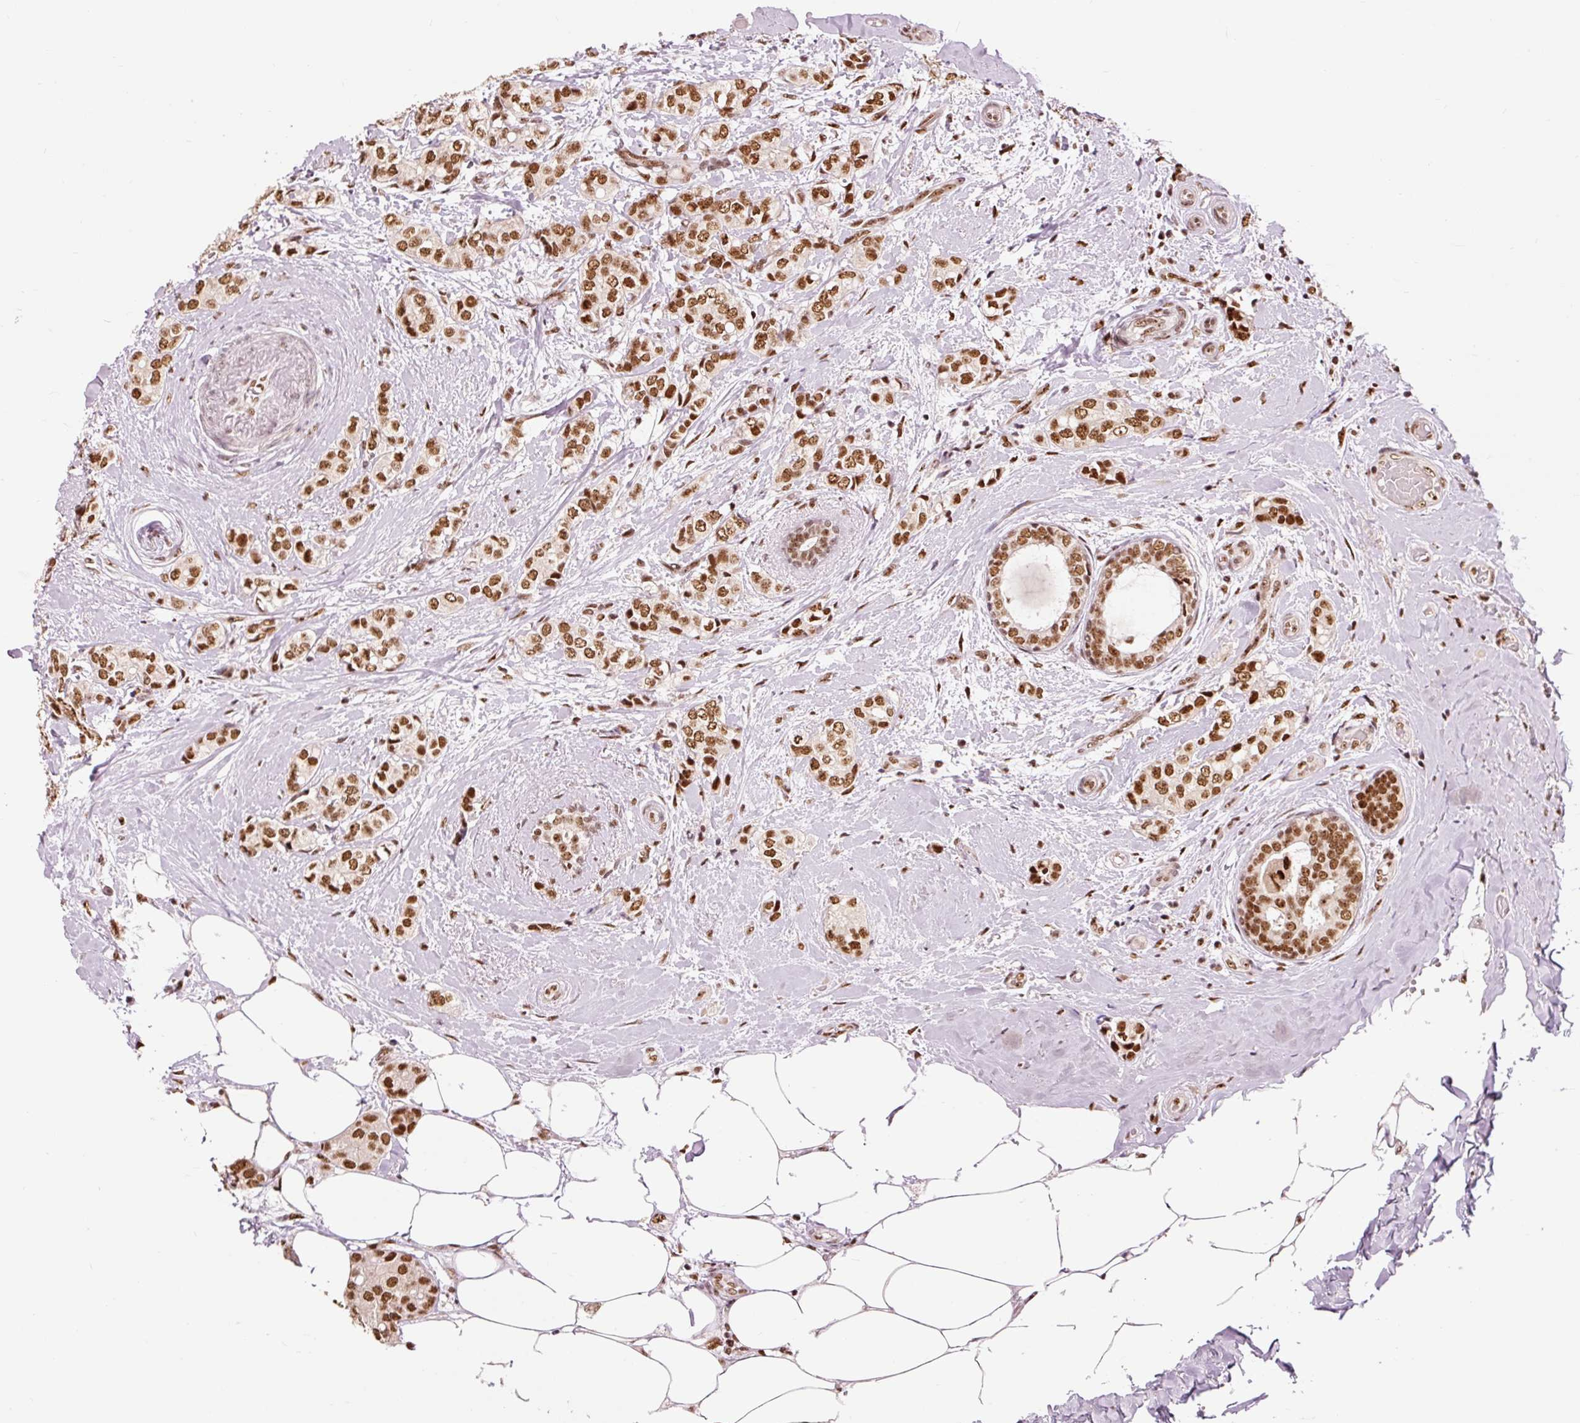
{"staining": {"intensity": "strong", "quantity": ">75%", "location": "nuclear"}, "tissue": "breast cancer", "cell_type": "Tumor cells", "image_type": "cancer", "snomed": [{"axis": "morphology", "description": "Duct carcinoma"}, {"axis": "topography", "description": "Breast"}], "caption": "Breast cancer stained with a protein marker exhibits strong staining in tumor cells.", "gene": "ZBTB44", "patient": {"sex": "female", "age": 73}}